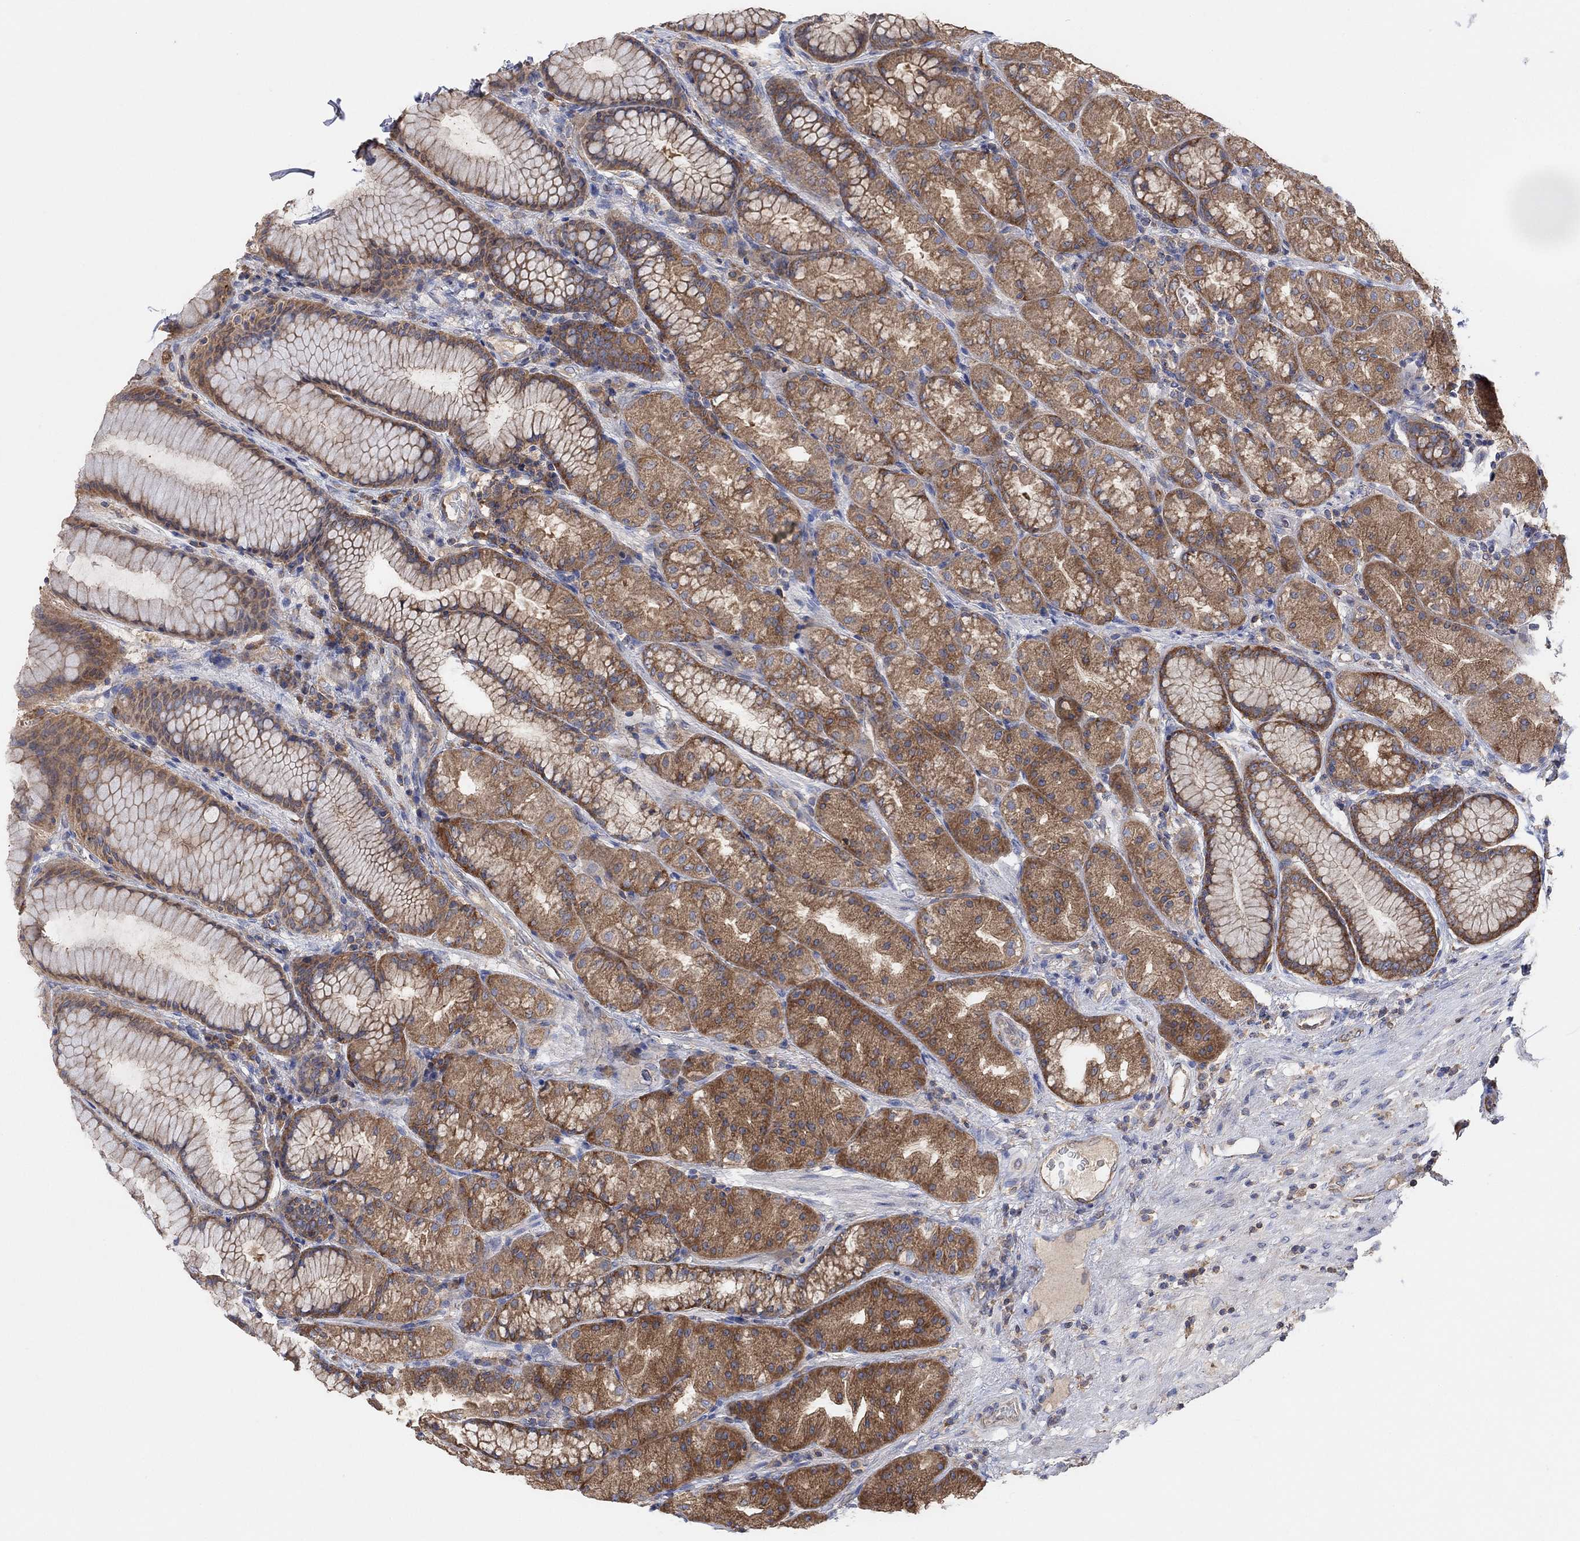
{"staining": {"intensity": "moderate", "quantity": "25%-75%", "location": "cytoplasmic/membranous"}, "tissue": "stomach", "cell_type": "Glandular cells", "image_type": "normal", "snomed": [{"axis": "morphology", "description": "Normal tissue, NOS"}, {"axis": "morphology", "description": "Adenocarcinoma, NOS"}, {"axis": "topography", "description": "Stomach"}], "caption": "Stomach stained with DAB immunohistochemistry exhibits medium levels of moderate cytoplasmic/membranous expression in approximately 25%-75% of glandular cells.", "gene": "BLOC1S3", "patient": {"sex": "female", "age": 79}}